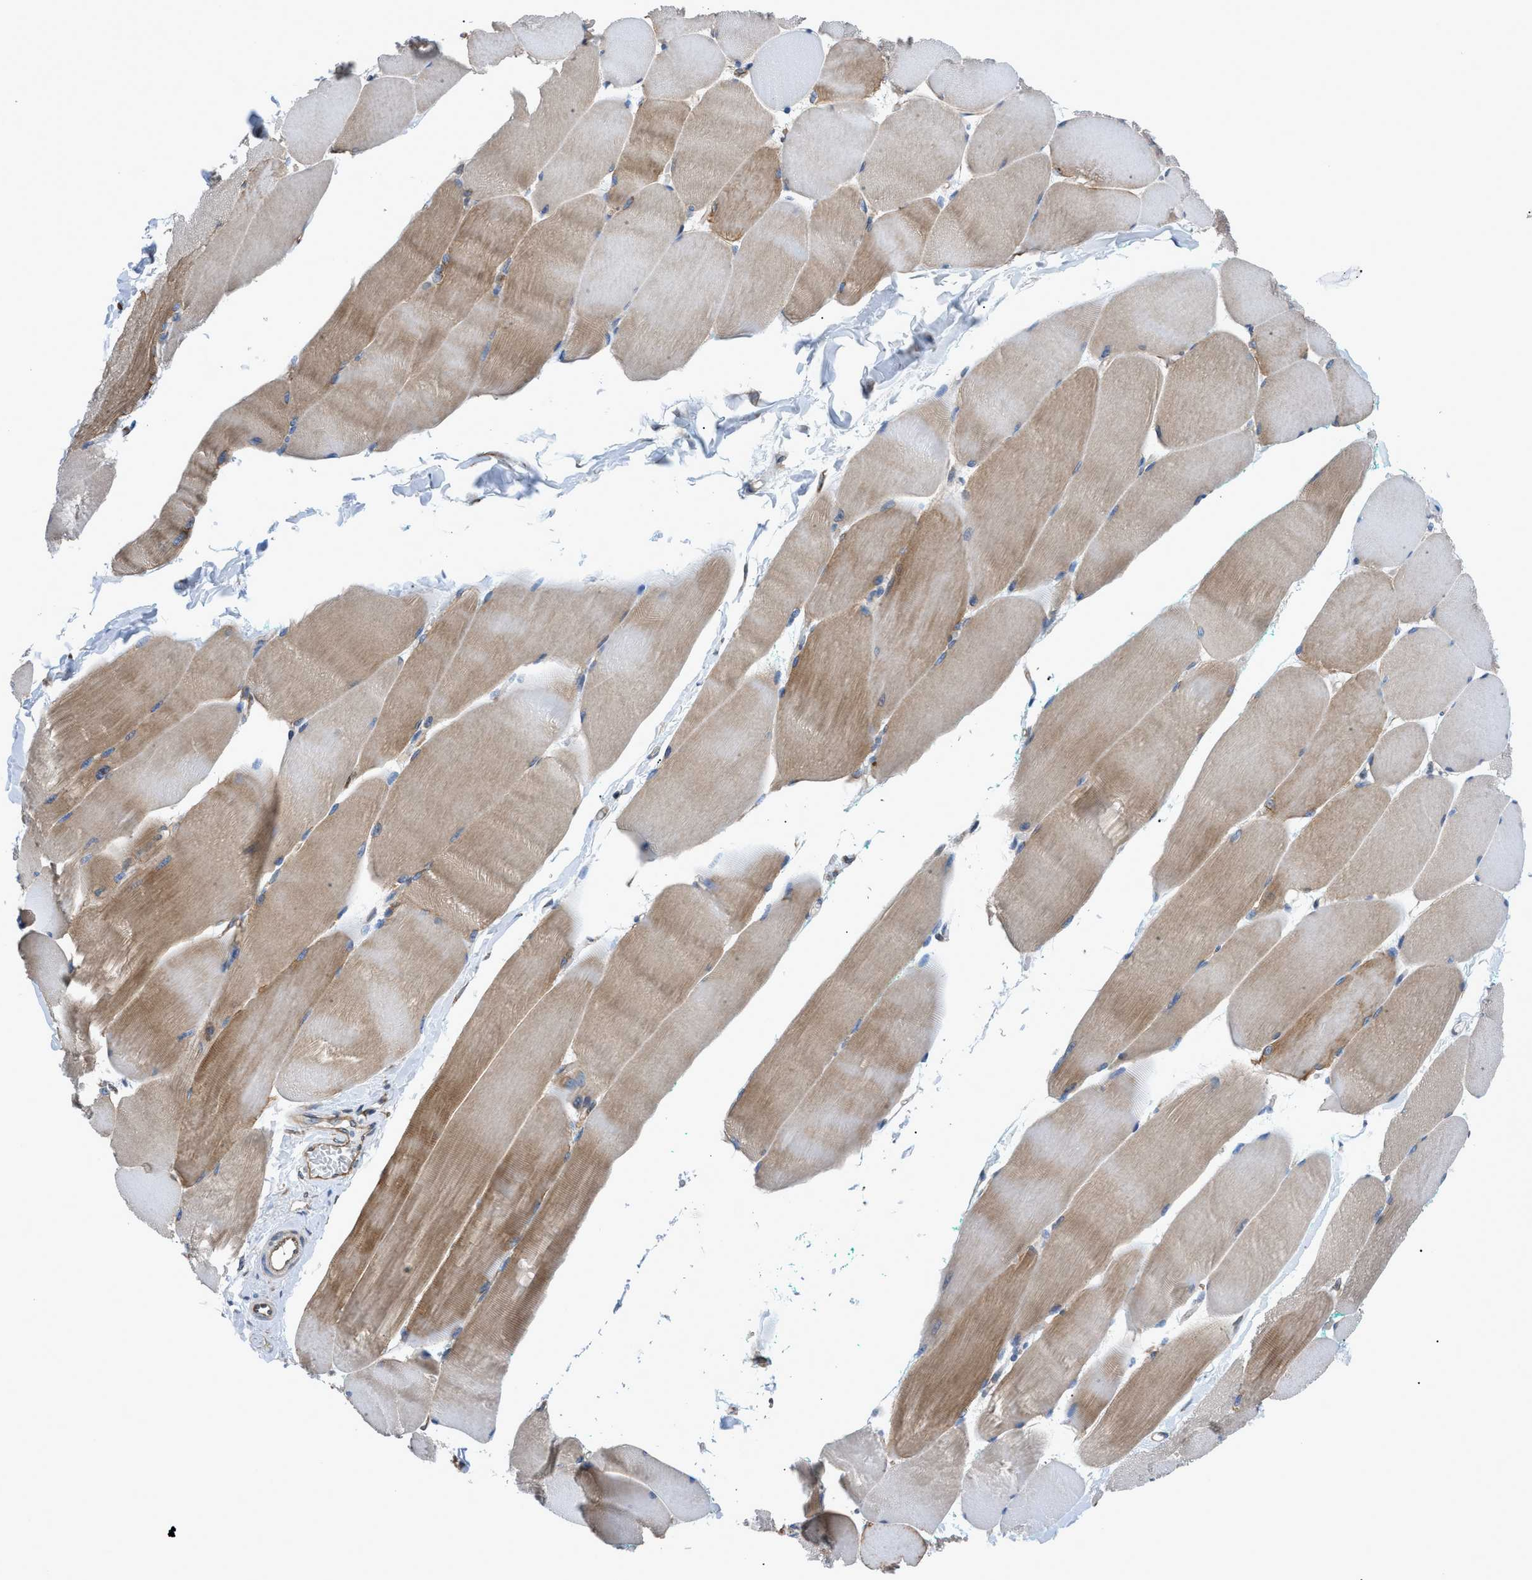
{"staining": {"intensity": "moderate", "quantity": ">75%", "location": "cytoplasmic/membranous"}, "tissue": "skeletal muscle", "cell_type": "Myocytes", "image_type": "normal", "snomed": [{"axis": "morphology", "description": "Normal tissue, NOS"}, {"axis": "morphology", "description": "Squamous cell carcinoma, NOS"}, {"axis": "topography", "description": "Skeletal muscle"}], "caption": "Protein staining of benign skeletal muscle exhibits moderate cytoplasmic/membranous positivity in approximately >75% of myocytes. The protein is stained brown, and the nuclei are stained in blue (DAB (3,3'-diaminobenzidine) IHC with brightfield microscopy, high magnification).", "gene": "DMAC1", "patient": {"sex": "male", "age": 51}}